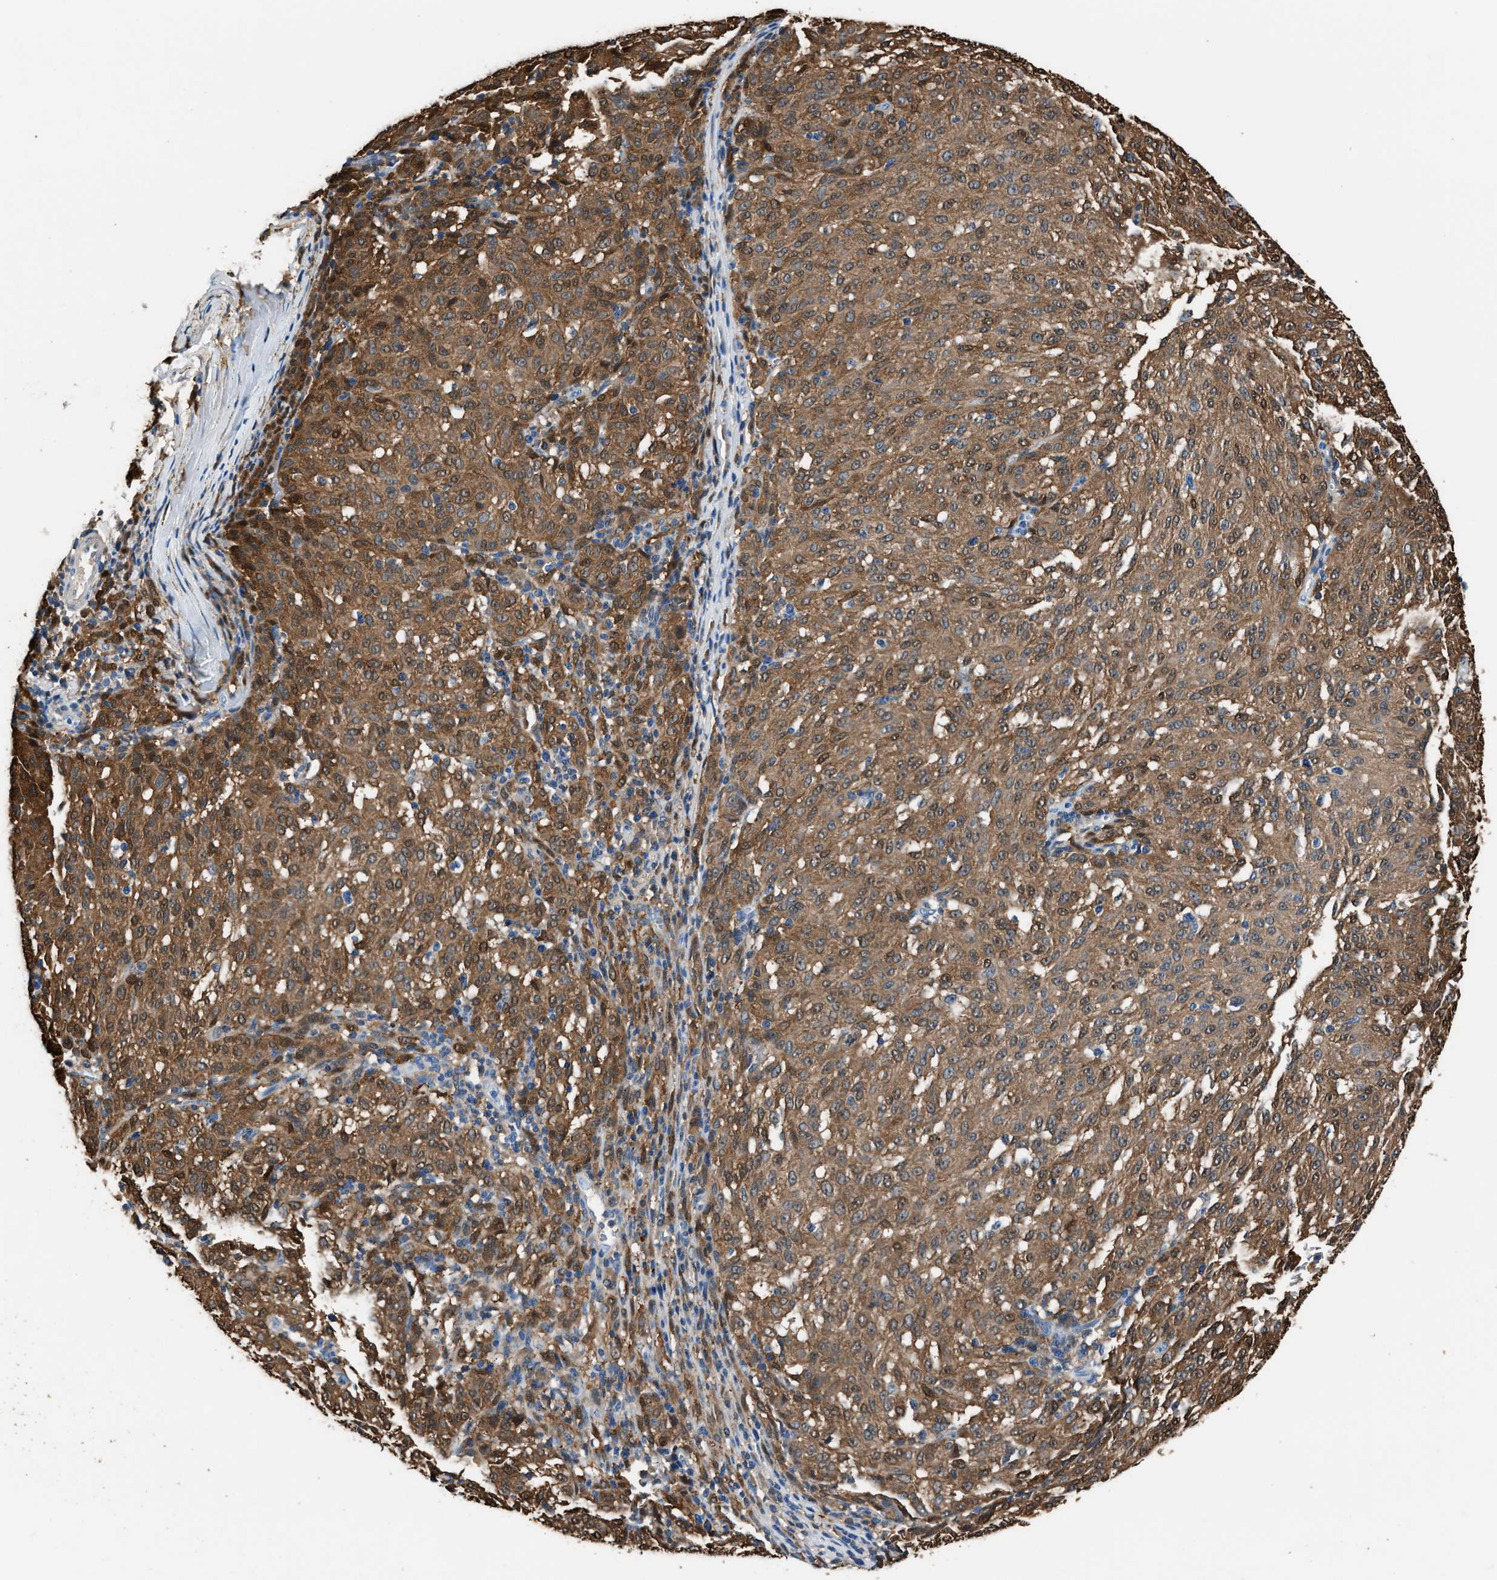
{"staining": {"intensity": "moderate", "quantity": ">75%", "location": "cytoplasmic/membranous"}, "tissue": "melanoma", "cell_type": "Tumor cells", "image_type": "cancer", "snomed": [{"axis": "morphology", "description": "Malignant melanoma, NOS"}, {"axis": "topography", "description": "Skin"}], "caption": "A histopathology image of human malignant melanoma stained for a protein demonstrates moderate cytoplasmic/membranous brown staining in tumor cells.", "gene": "GSTP1", "patient": {"sex": "female", "age": 72}}